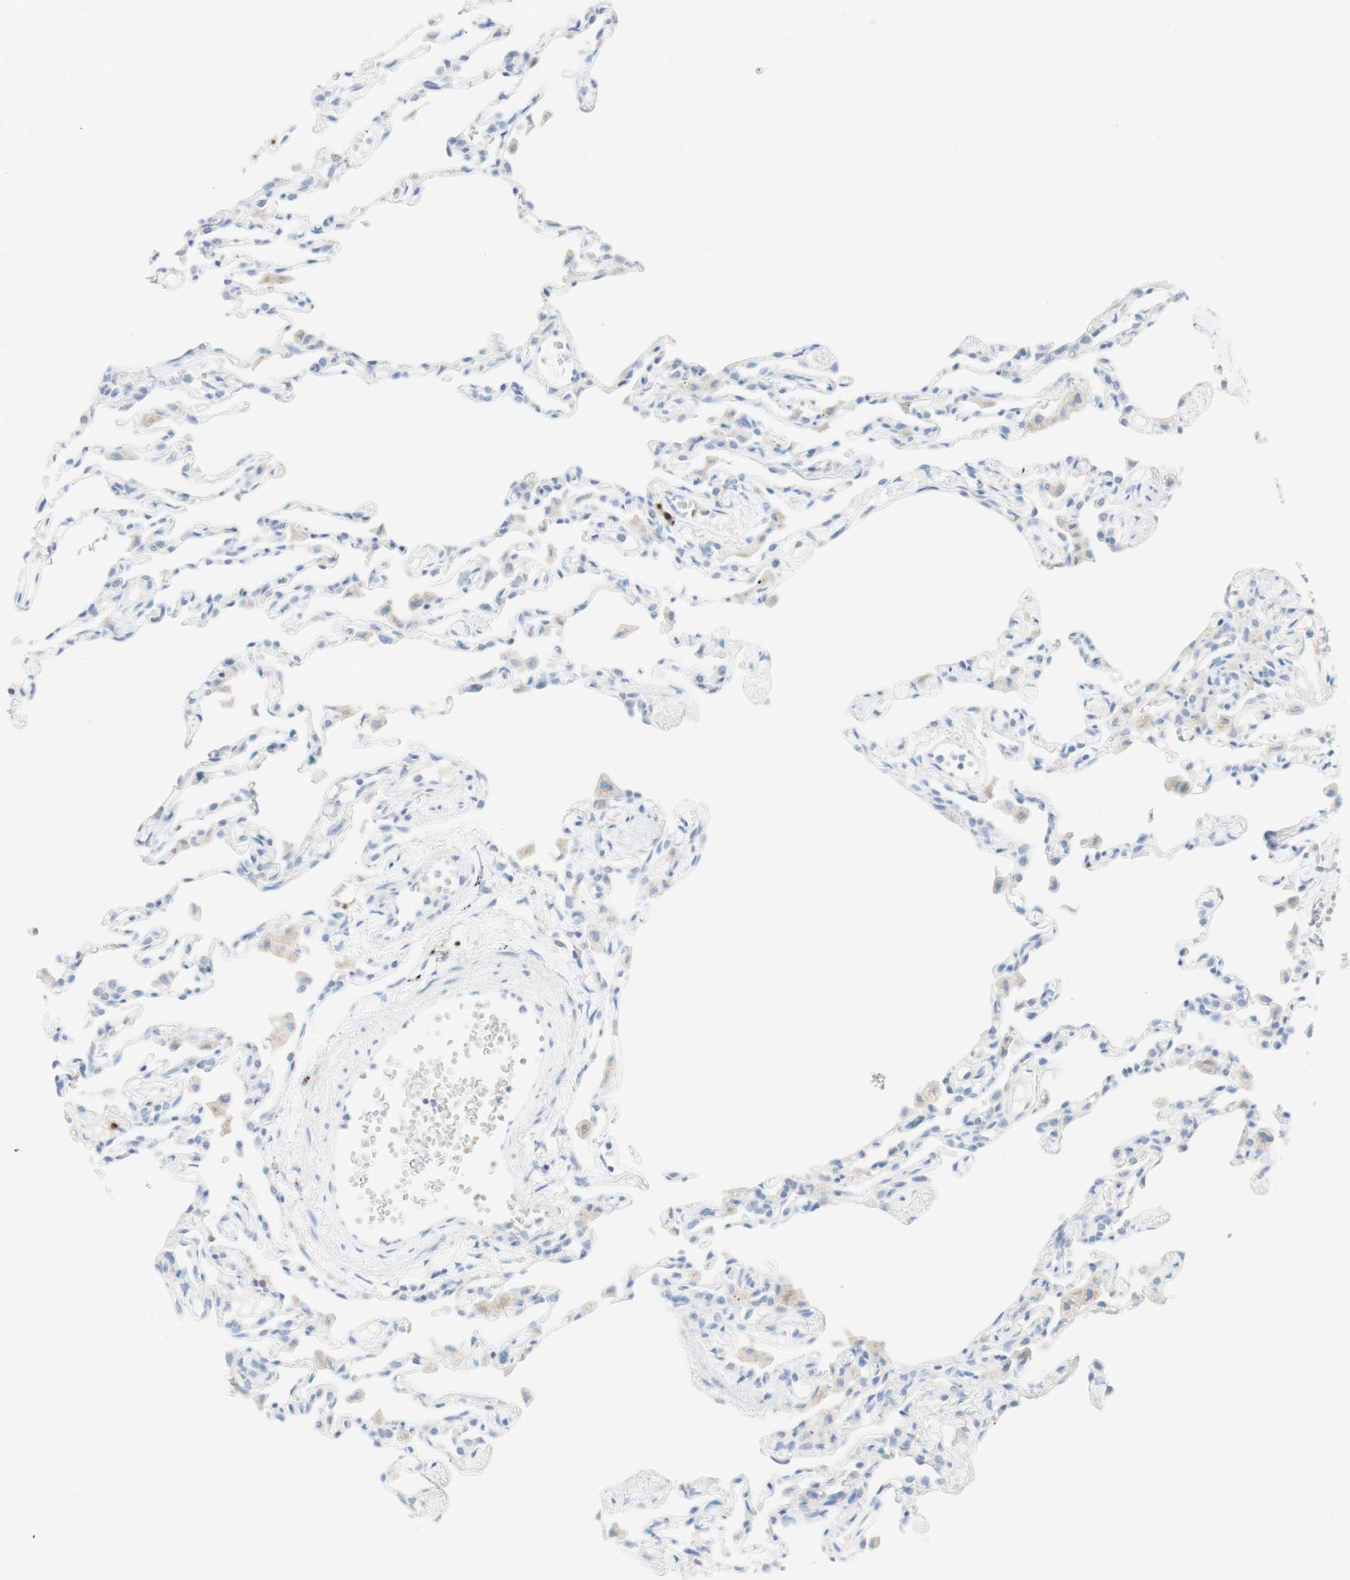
{"staining": {"intensity": "negative", "quantity": "none", "location": "none"}, "tissue": "lung", "cell_type": "Alveolar cells", "image_type": "normal", "snomed": [{"axis": "morphology", "description": "Normal tissue, NOS"}, {"axis": "topography", "description": "Lung"}], "caption": "Image shows no significant protein staining in alveolar cells of benign lung.", "gene": "MANEA", "patient": {"sex": "female", "age": 49}}